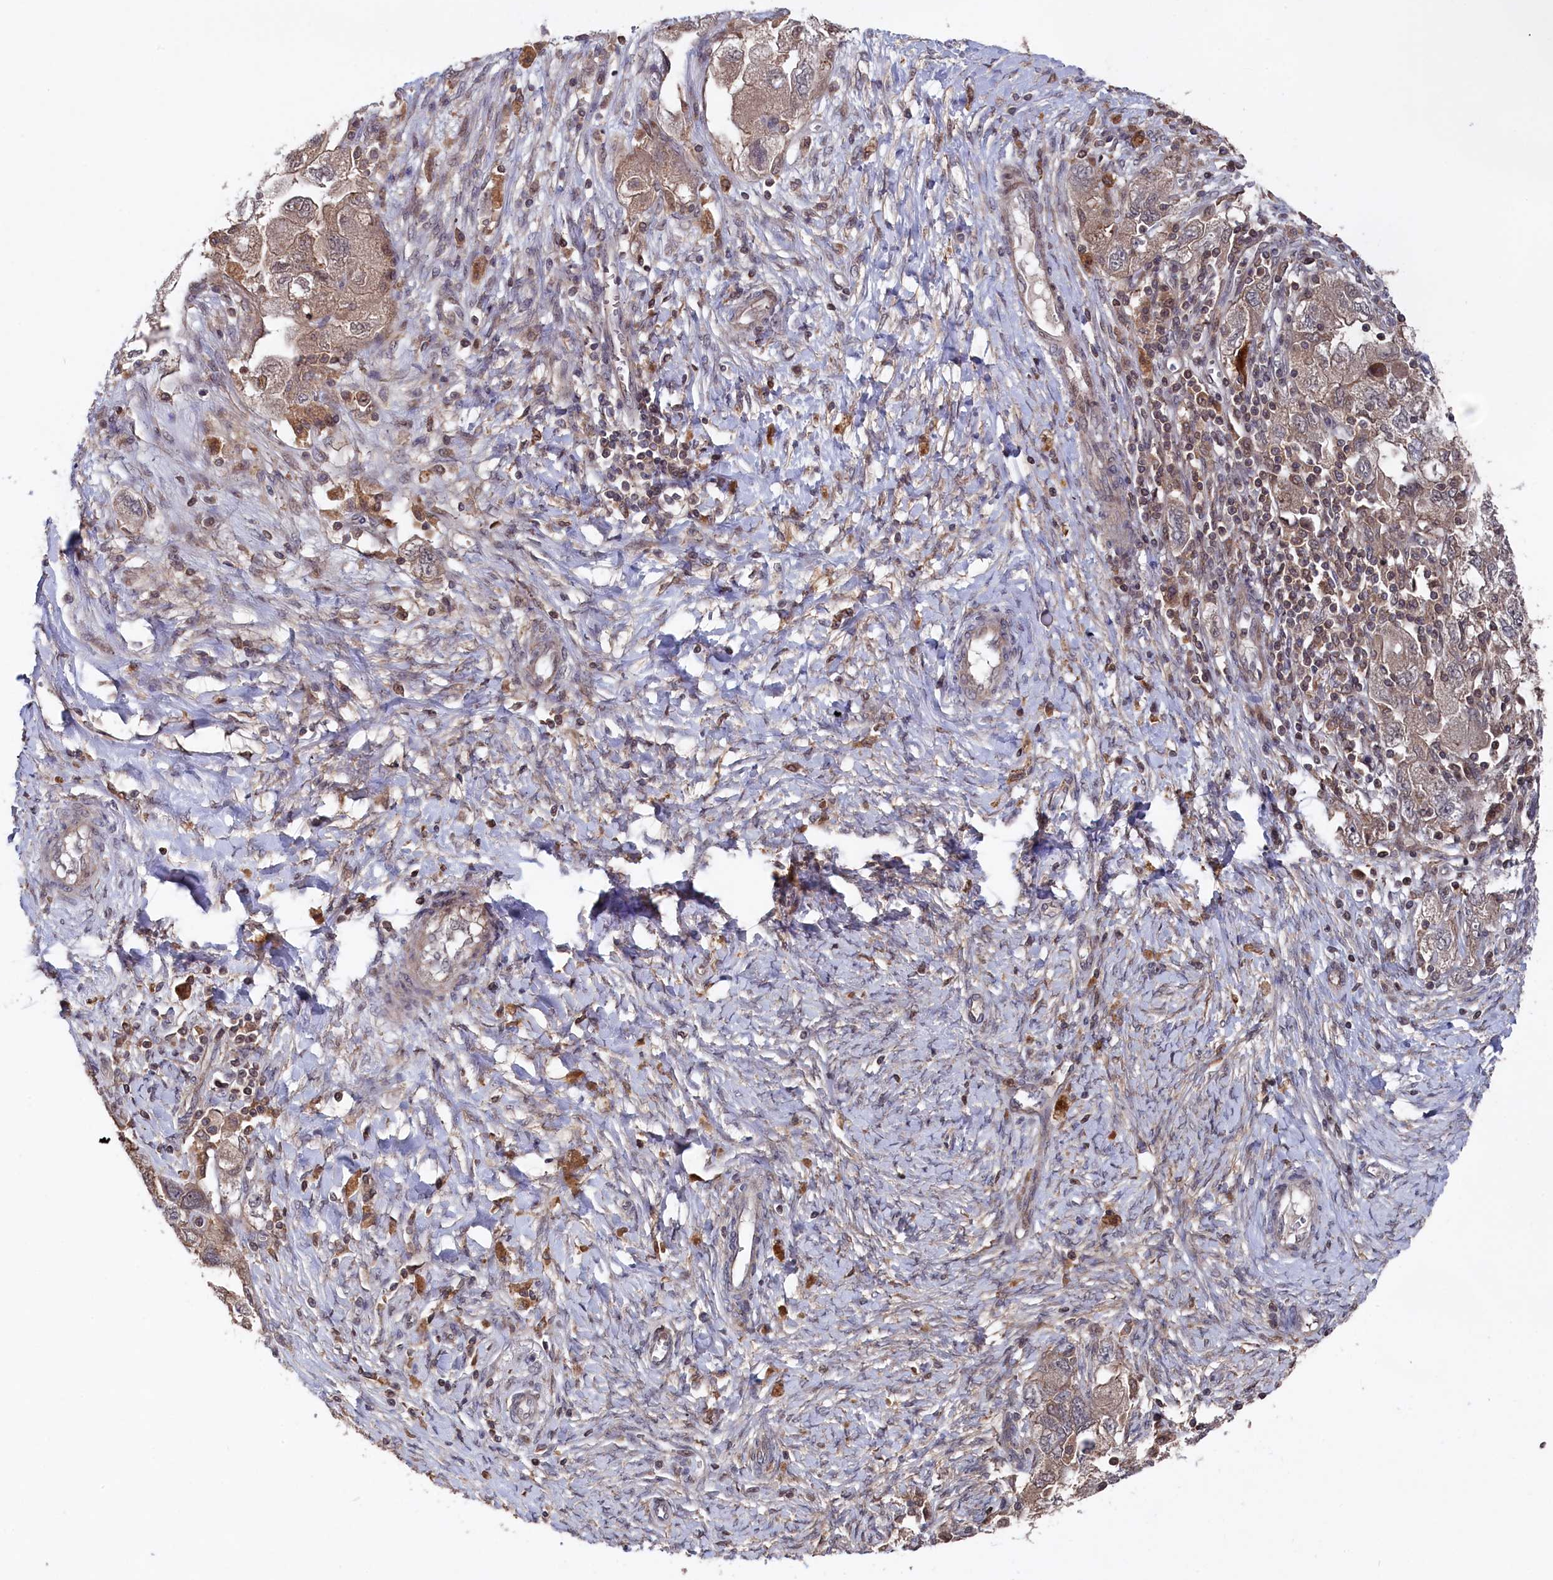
{"staining": {"intensity": "weak", "quantity": ">75%", "location": "cytoplasmic/membranous"}, "tissue": "ovarian cancer", "cell_type": "Tumor cells", "image_type": "cancer", "snomed": [{"axis": "morphology", "description": "Carcinoma, NOS"}, {"axis": "morphology", "description": "Cystadenocarcinoma, serous, NOS"}, {"axis": "topography", "description": "Ovary"}], "caption": "Ovarian serous cystadenocarcinoma stained with DAB (3,3'-diaminobenzidine) immunohistochemistry displays low levels of weak cytoplasmic/membranous staining in approximately >75% of tumor cells.", "gene": "TMC5", "patient": {"sex": "female", "age": 69}}